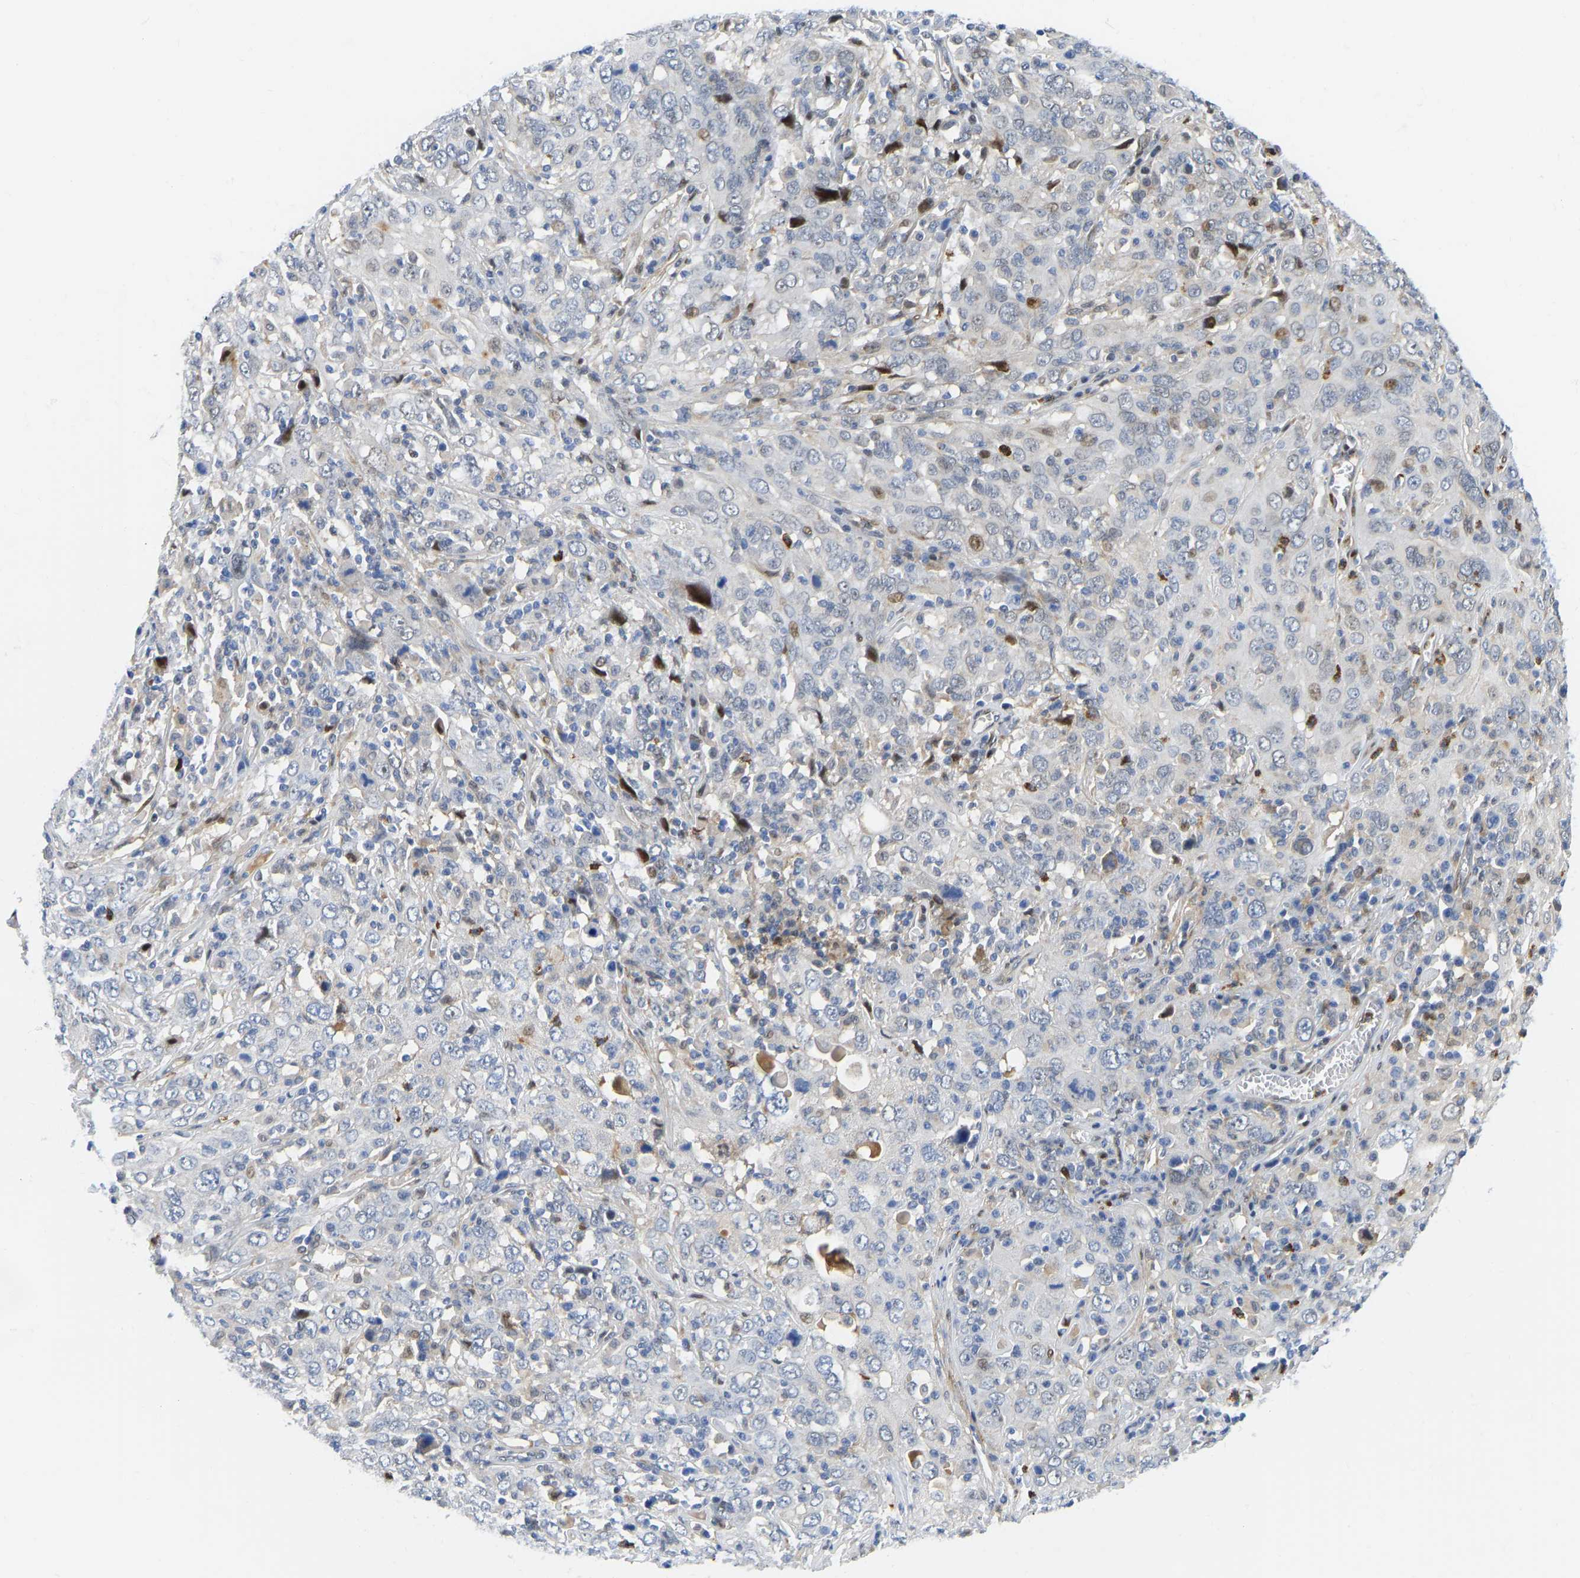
{"staining": {"intensity": "moderate", "quantity": "<25%", "location": "nuclear"}, "tissue": "cervical cancer", "cell_type": "Tumor cells", "image_type": "cancer", "snomed": [{"axis": "morphology", "description": "Squamous cell carcinoma, NOS"}, {"axis": "topography", "description": "Cervix"}], "caption": "The immunohistochemical stain shows moderate nuclear staining in tumor cells of cervical cancer tissue.", "gene": "HDAC5", "patient": {"sex": "female", "age": 46}}